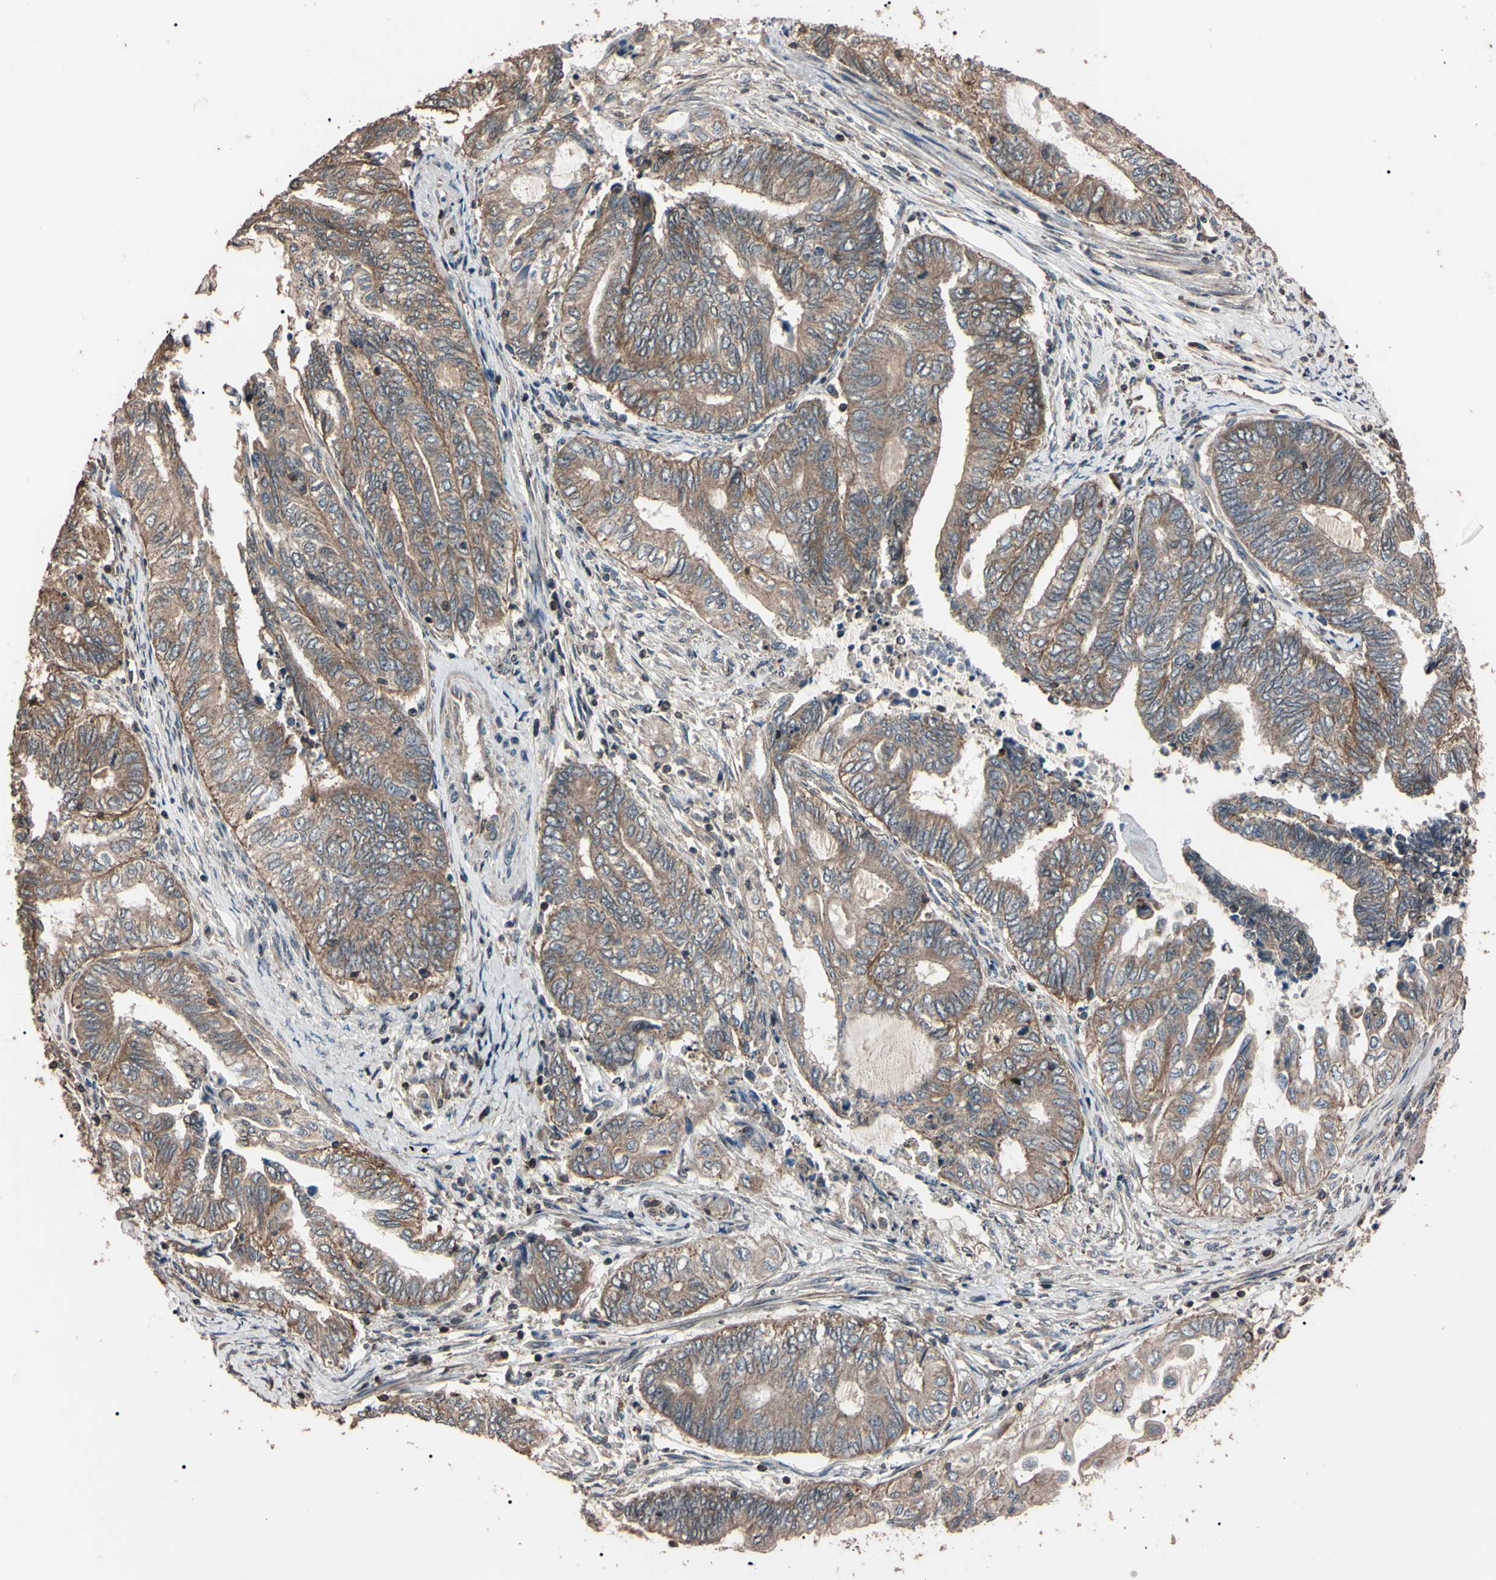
{"staining": {"intensity": "weak", "quantity": ">75%", "location": "cytoplasmic/membranous"}, "tissue": "endometrial cancer", "cell_type": "Tumor cells", "image_type": "cancer", "snomed": [{"axis": "morphology", "description": "Adenocarcinoma, NOS"}, {"axis": "topography", "description": "Uterus"}, {"axis": "topography", "description": "Endometrium"}], "caption": "Protein staining shows weak cytoplasmic/membranous positivity in approximately >75% of tumor cells in endometrial adenocarcinoma.", "gene": "TNFRSF1A", "patient": {"sex": "female", "age": 70}}